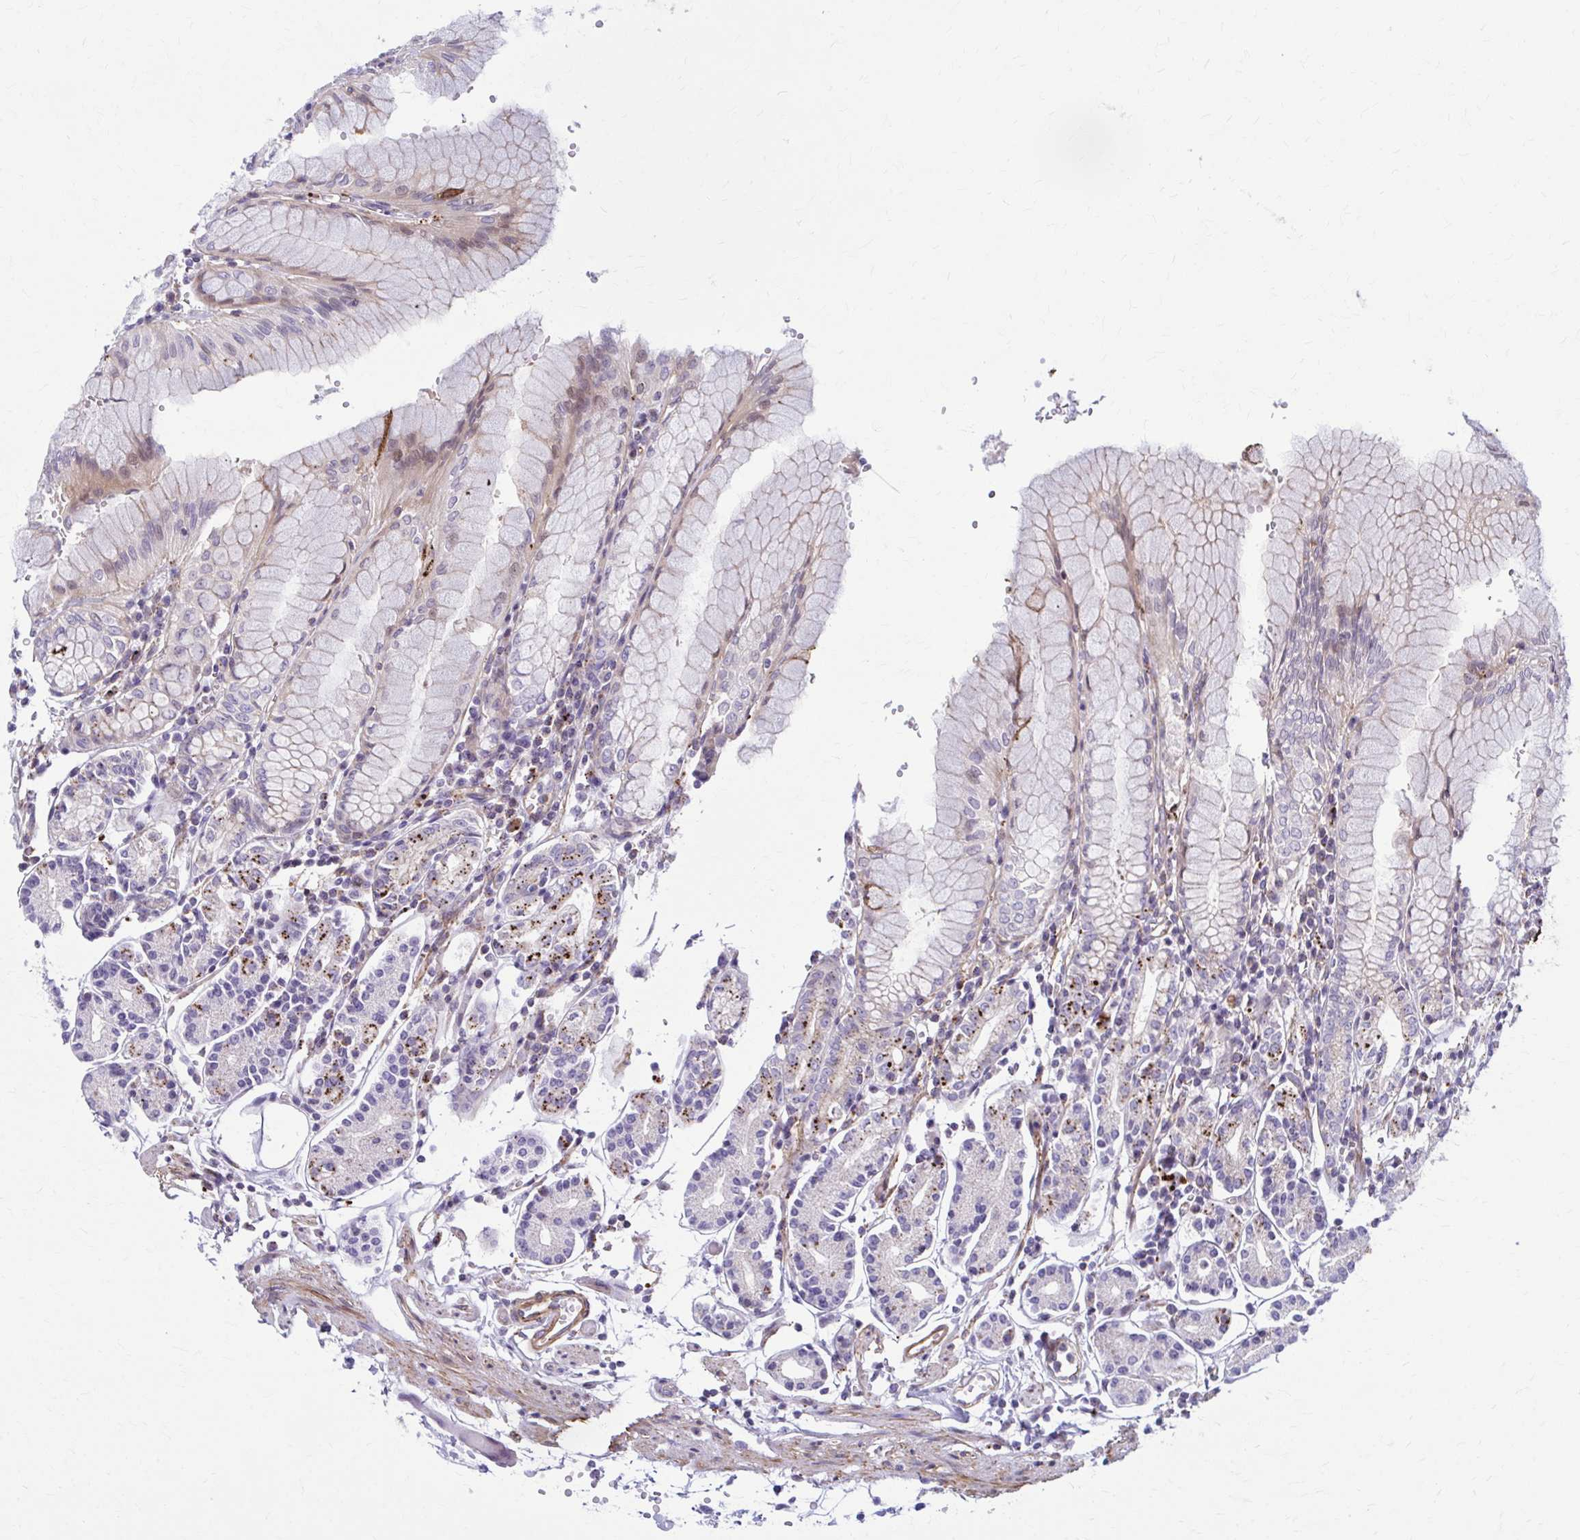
{"staining": {"intensity": "moderate", "quantity": "25%-75%", "location": "cytoplasmic/membranous,nuclear"}, "tissue": "stomach", "cell_type": "Glandular cells", "image_type": "normal", "snomed": [{"axis": "morphology", "description": "Normal tissue, NOS"}, {"axis": "topography", "description": "Stomach"}], "caption": "A photomicrograph of stomach stained for a protein shows moderate cytoplasmic/membranous,nuclear brown staining in glandular cells. (brown staining indicates protein expression, while blue staining denotes nuclei).", "gene": "LRRC4B", "patient": {"sex": "female", "age": 62}}